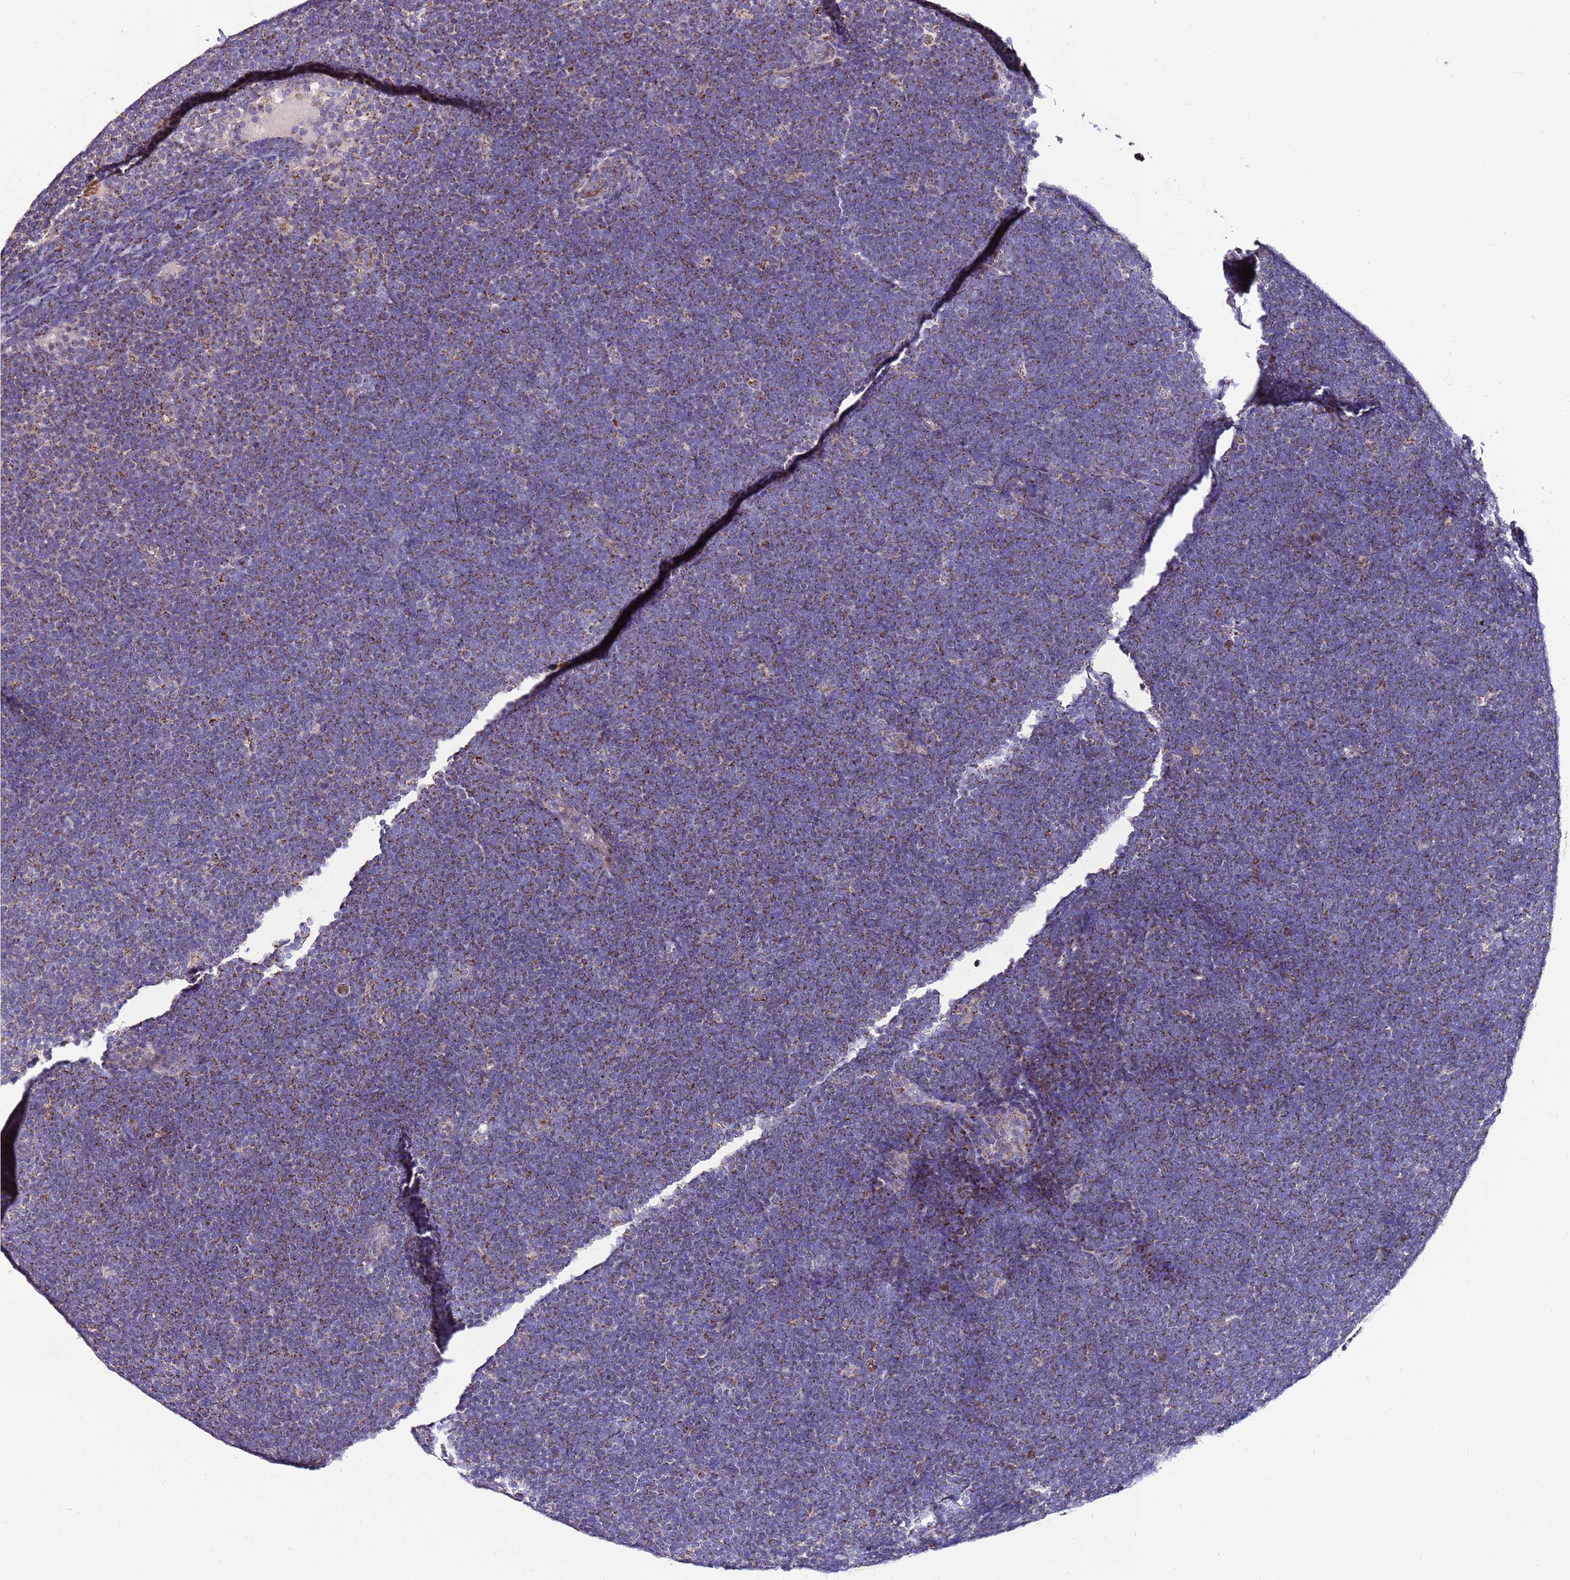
{"staining": {"intensity": "moderate", "quantity": "25%-75%", "location": "cytoplasmic/membranous"}, "tissue": "lymphoma", "cell_type": "Tumor cells", "image_type": "cancer", "snomed": [{"axis": "morphology", "description": "Malignant lymphoma, non-Hodgkin's type, High grade"}, {"axis": "topography", "description": "Lymph node"}], "caption": "A brown stain shows moderate cytoplasmic/membranous positivity of a protein in lymphoma tumor cells.", "gene": "SPSB3", "patient": {"sex": "male", "age": 13}}